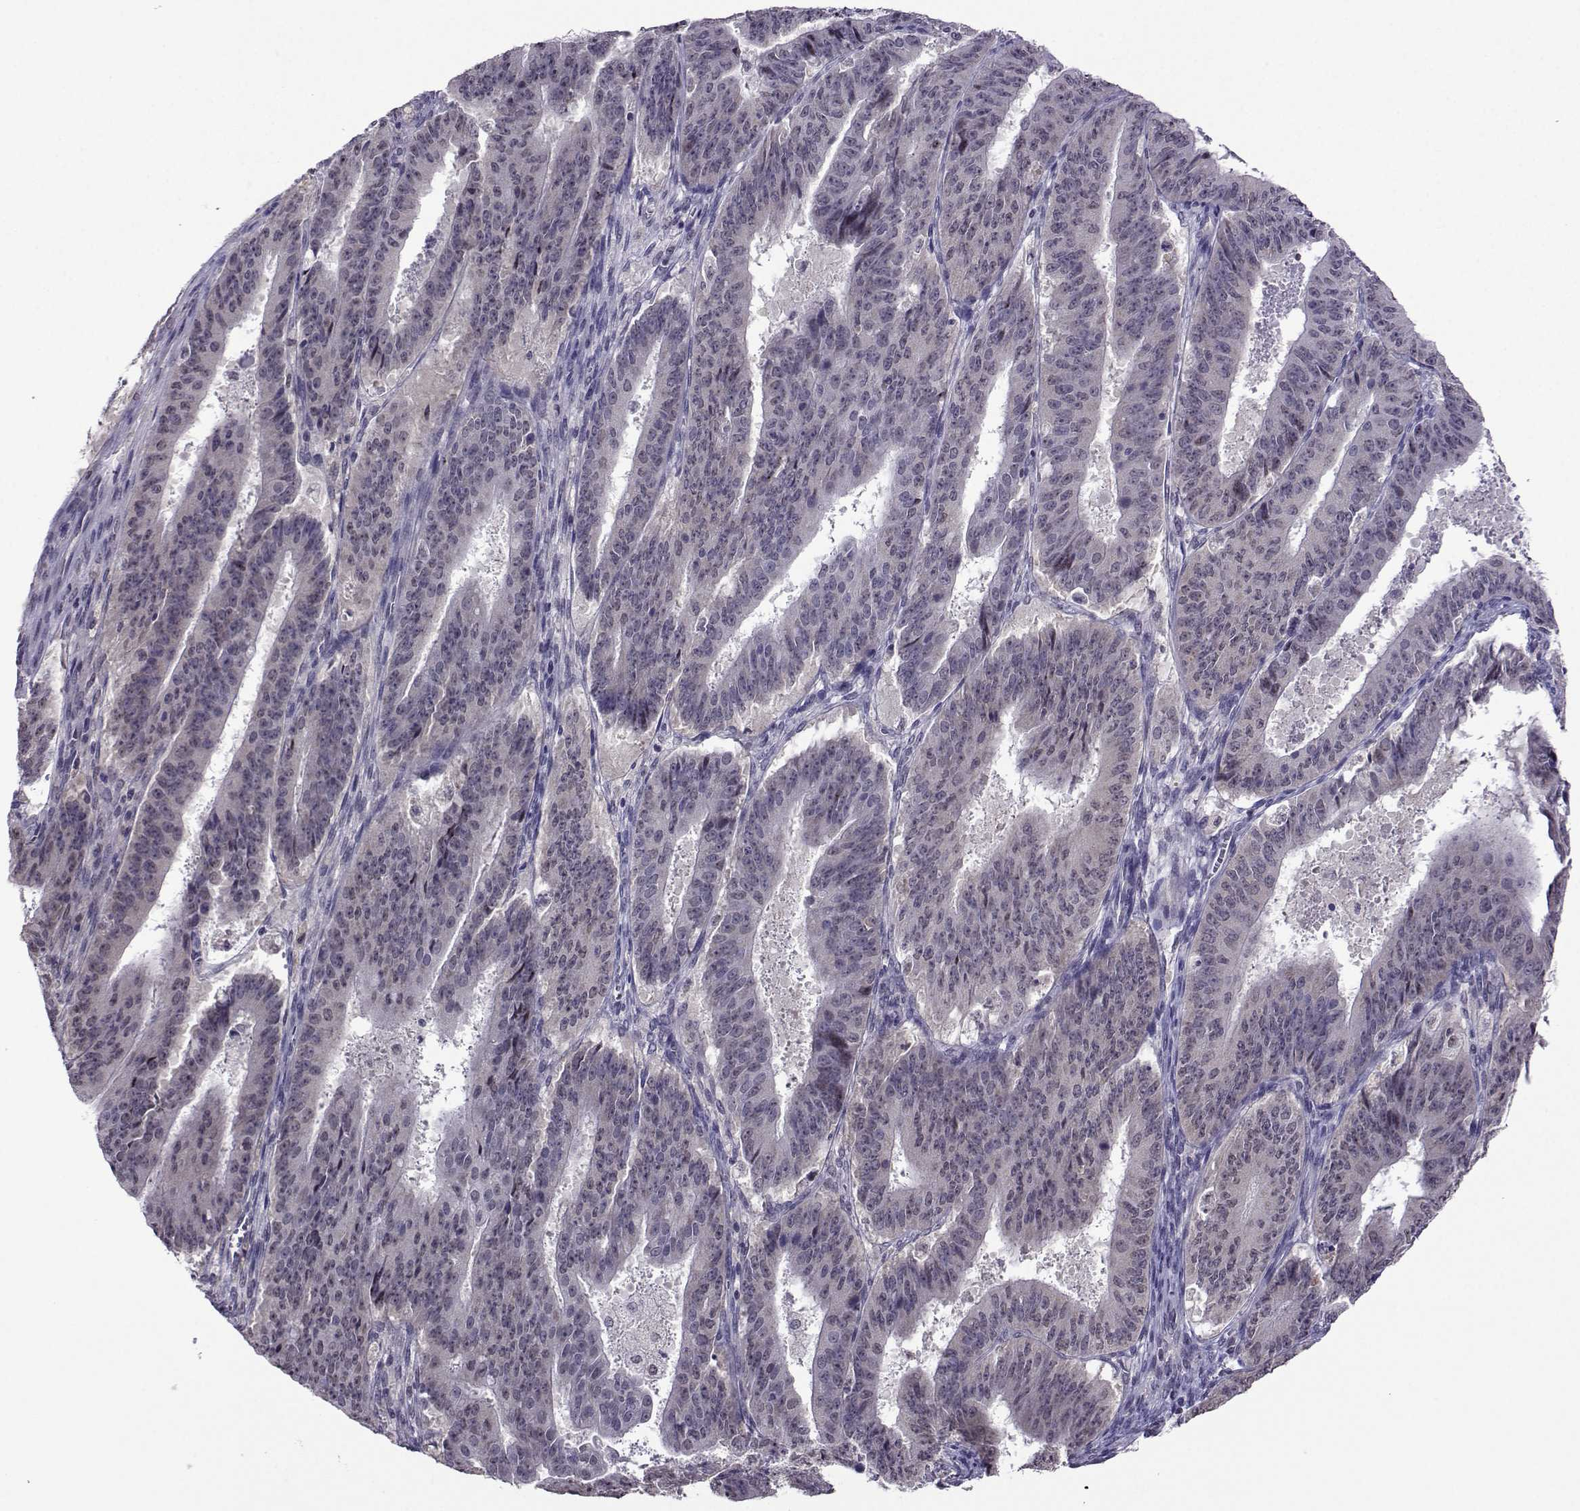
{"staining": {"intensity": "negative", "quantity": "none", "location": "none"}, "tissue": "ovarian cancer", "cell_type": "Tumor cells", "image_type": "cancer", "snomed": [{"axis": "morphology", "description": "Carcinoma, endometroid"}, {"axis": "topography", "description": "Ovary"}], "caption": "There is no significant expression in tumor cells of ovarian cancer (endometroid carcinoma).", "gene": "DDX20", "patient": {"sex": "female", "age": 42}}